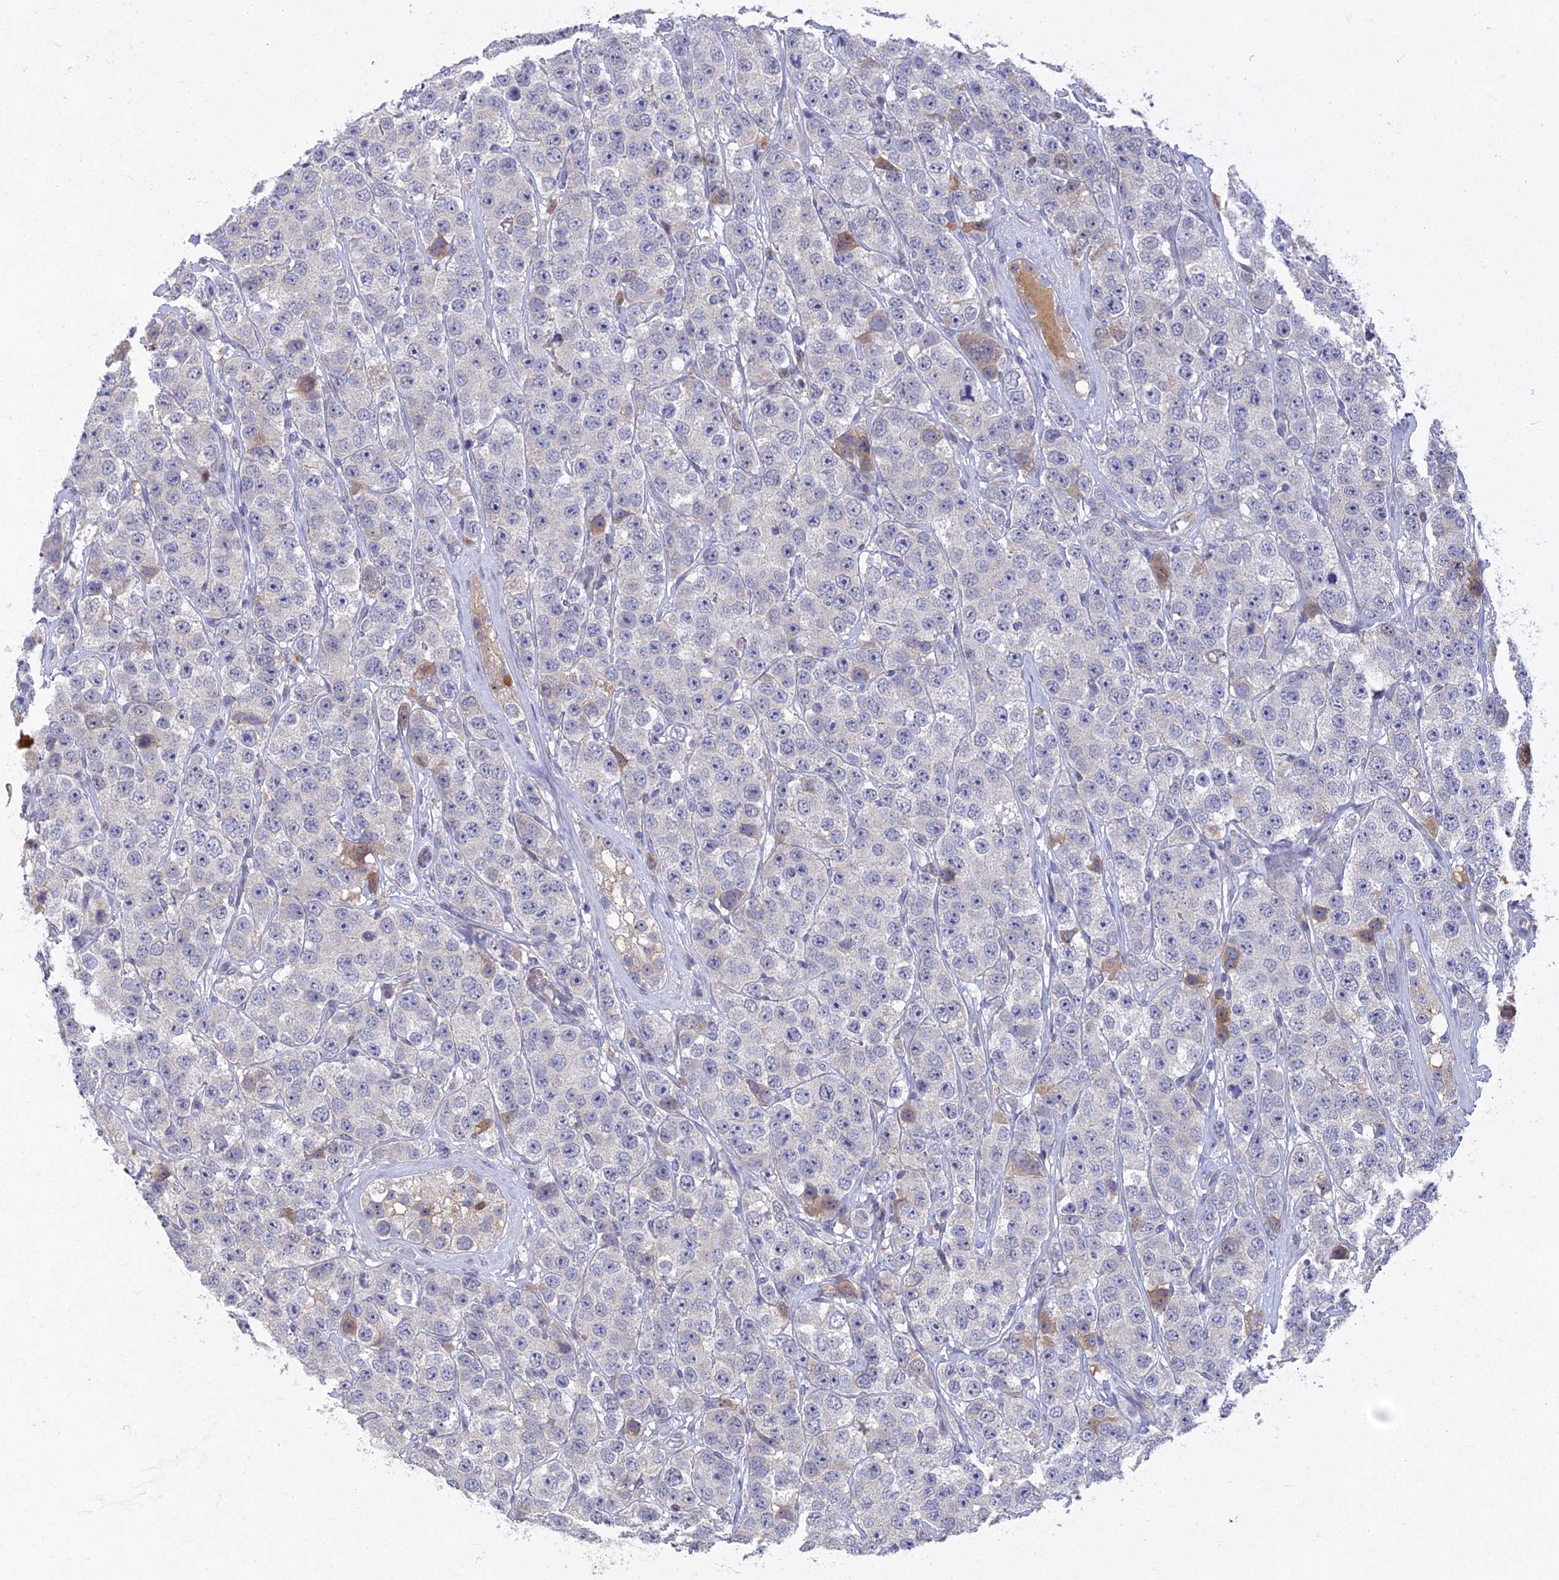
{"staining": {"intensity": "negative", "quantity": "none", "location": "none"}, "tissue": "testis cancer", "cell_type": "Tumor cells", "image_type": "cancer", "snomed": [{"axis": "morphology", "description": "Seminoma, NOS"}, {"axis": "topography", "description": "Testis"}], "caption": "Immunohistochemical staining of human testis seminoma displays no significant staining in tumor cells. Nuclei are stained in blue.", "gene": "GNA15", "patient": {"sex": "male", "age": 28}}